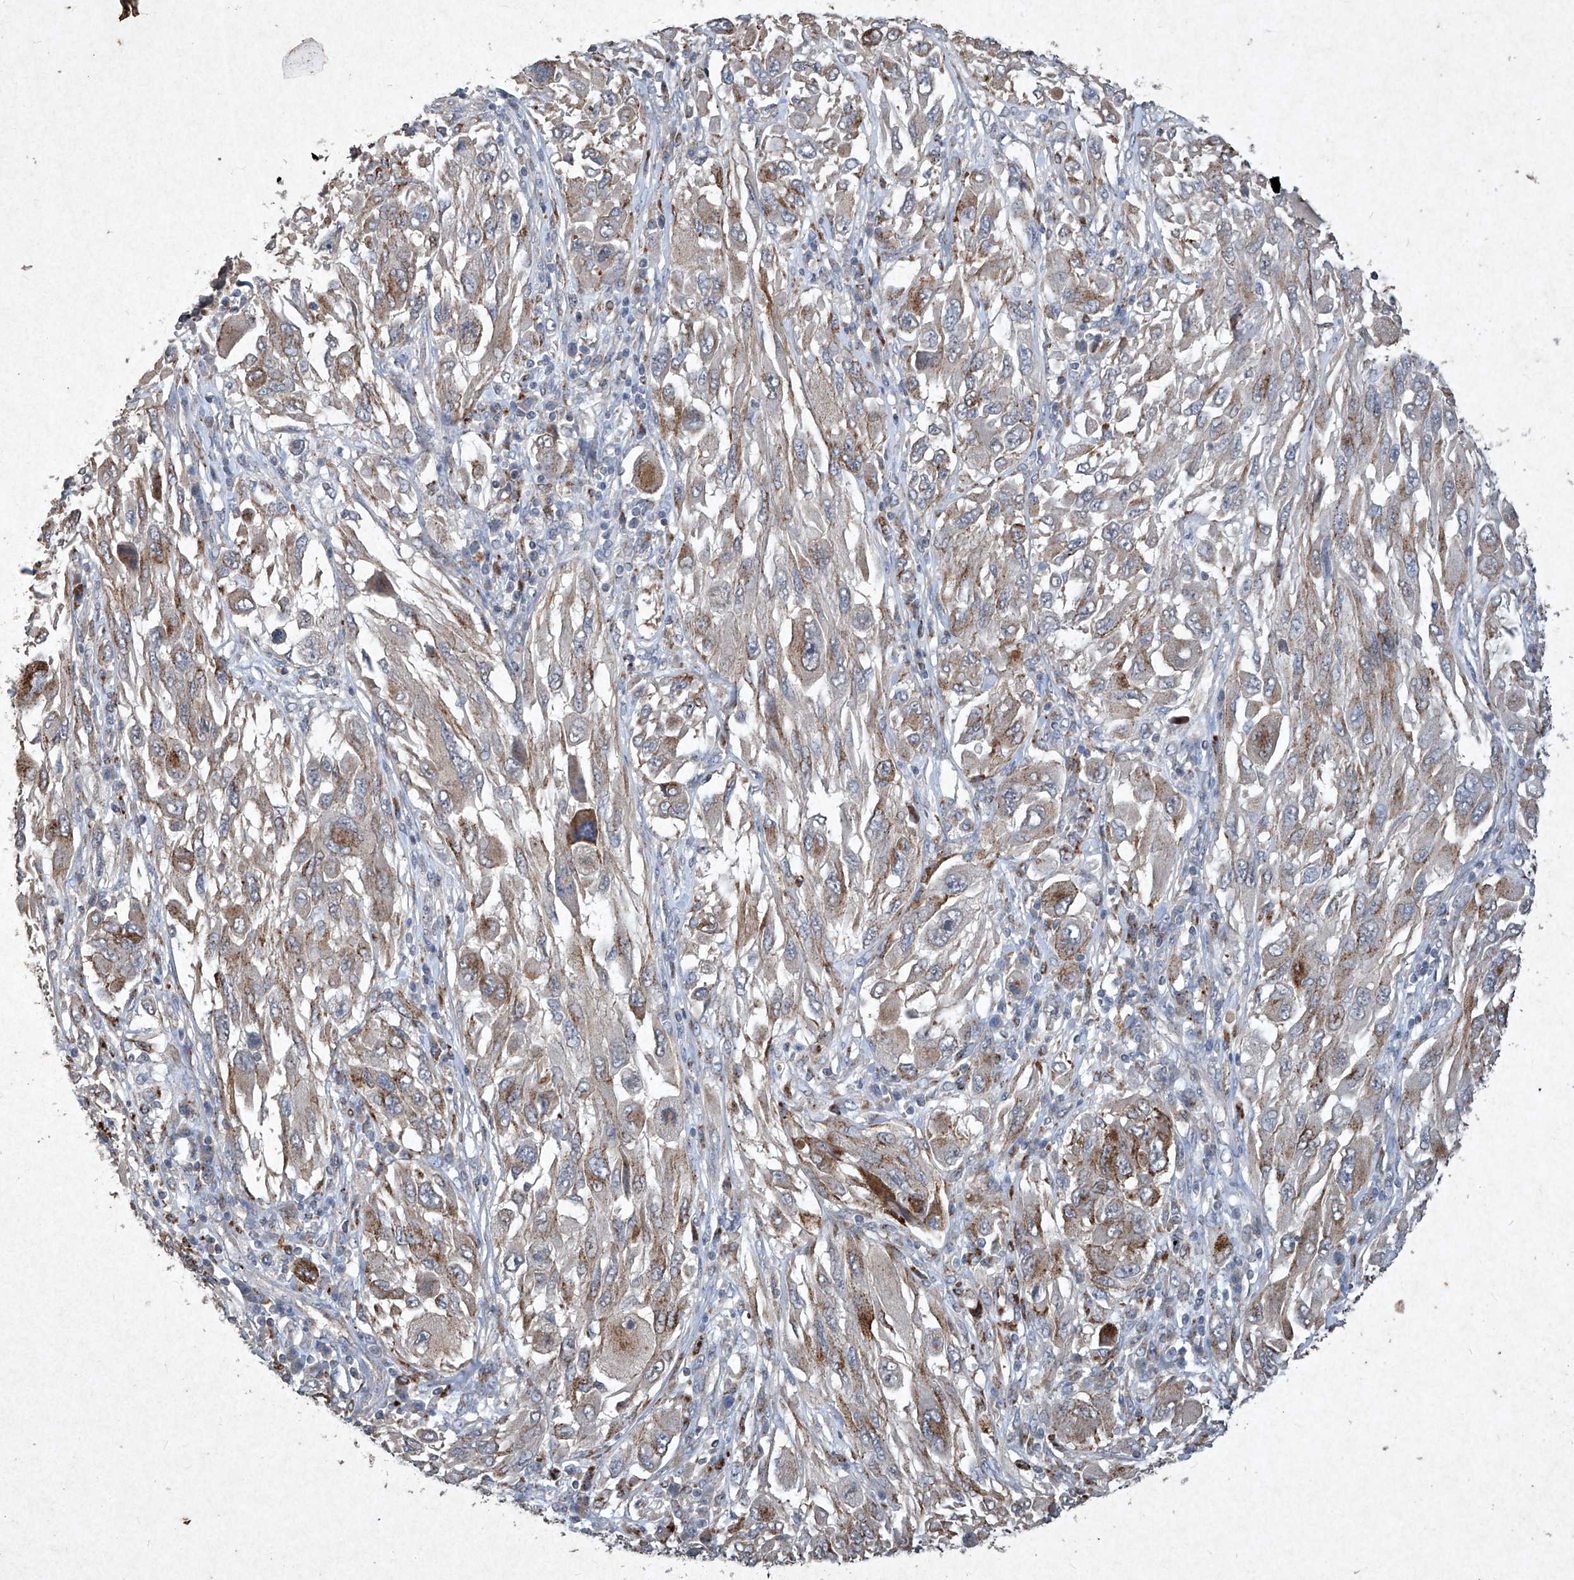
{"staining": {"intensity": "moderate", "quantity": "25%-75%", "location": "cytoplasmic/membranous"}, "tissue": "melanoma", "cell_type": "Tumor cells", "image_type": "cancer", "snomed": [{"axis": "morphology", "description": "Malignant melanoma, NOS"}, {"axis": "topography", "description": "Skin"}], "caption": "Immunohistochemistry (IHC) of human melanoma shows medium levels of moderate cytoplasmic/membranous positivity in about 25%-75% of tumor cells.", "gene": "MED16", "patient": {"sex": "female", "age": 91}}